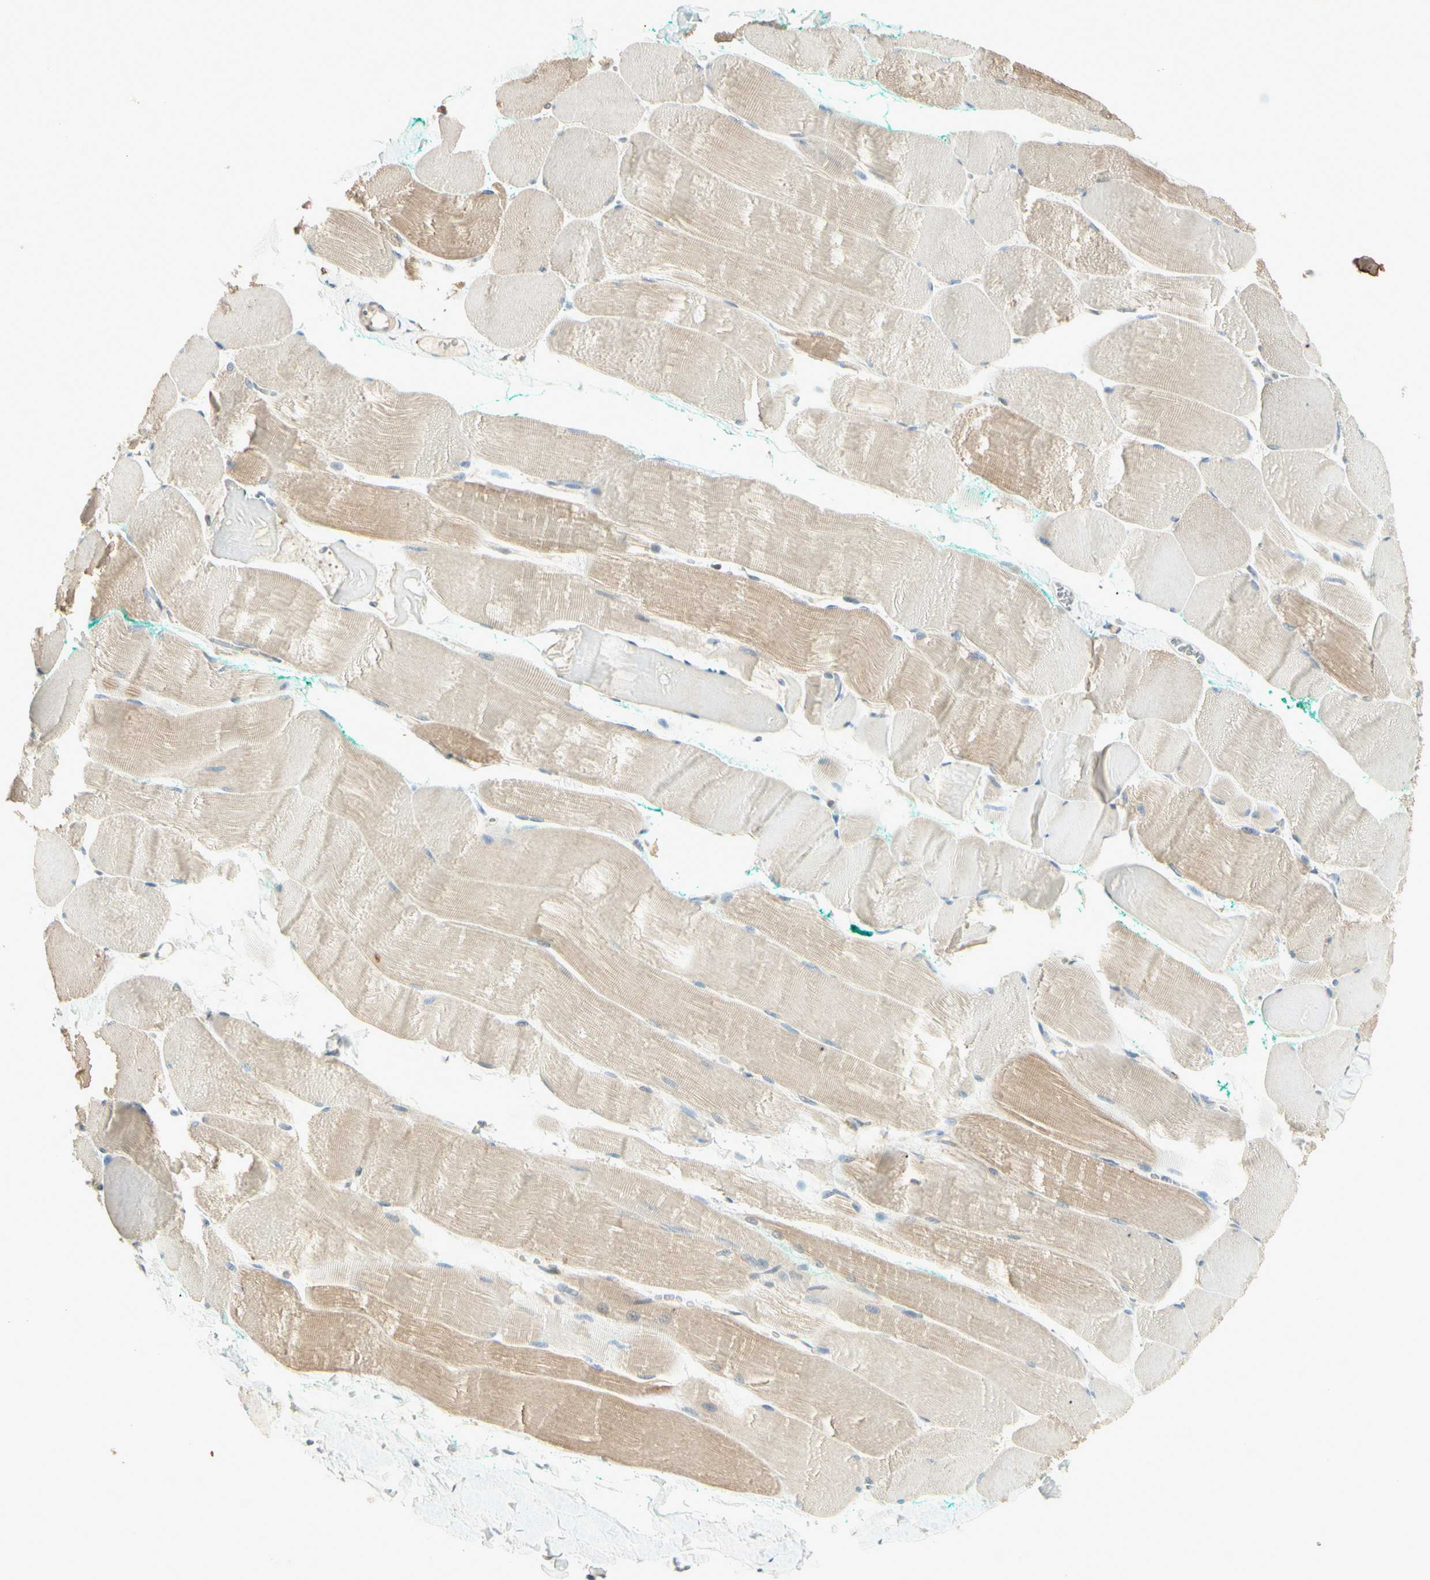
{"staining": {"intensity": "weak", "quantity": "25%-75%", "location": "cytoplasmic/membranous"}, "tissue": "skeletal muscle", "cell_type": "Myocytes", "image_type": "normal", "snomed": [{"axis": "morphology", "description": "Normal tissue, NOS"}, {"axis": "morphology", "description": "Squamous cell carcinoma, NOS"}, {"axis": "topography", "description": "Skeletal muscle"}], "caption": "DAB (3,3'-diaminobenzidine) immunohistochemical staining of unremarkable human skeletal muscle reveals weak cytoplasmic/membranous protein expression in approximately 25%-75% of myocytes. Immunohistochemistry stains the protein in brown and the nuclei are stained blue.", "gene": "CDH6", "patient": {"sex": "male", "age": 51}}